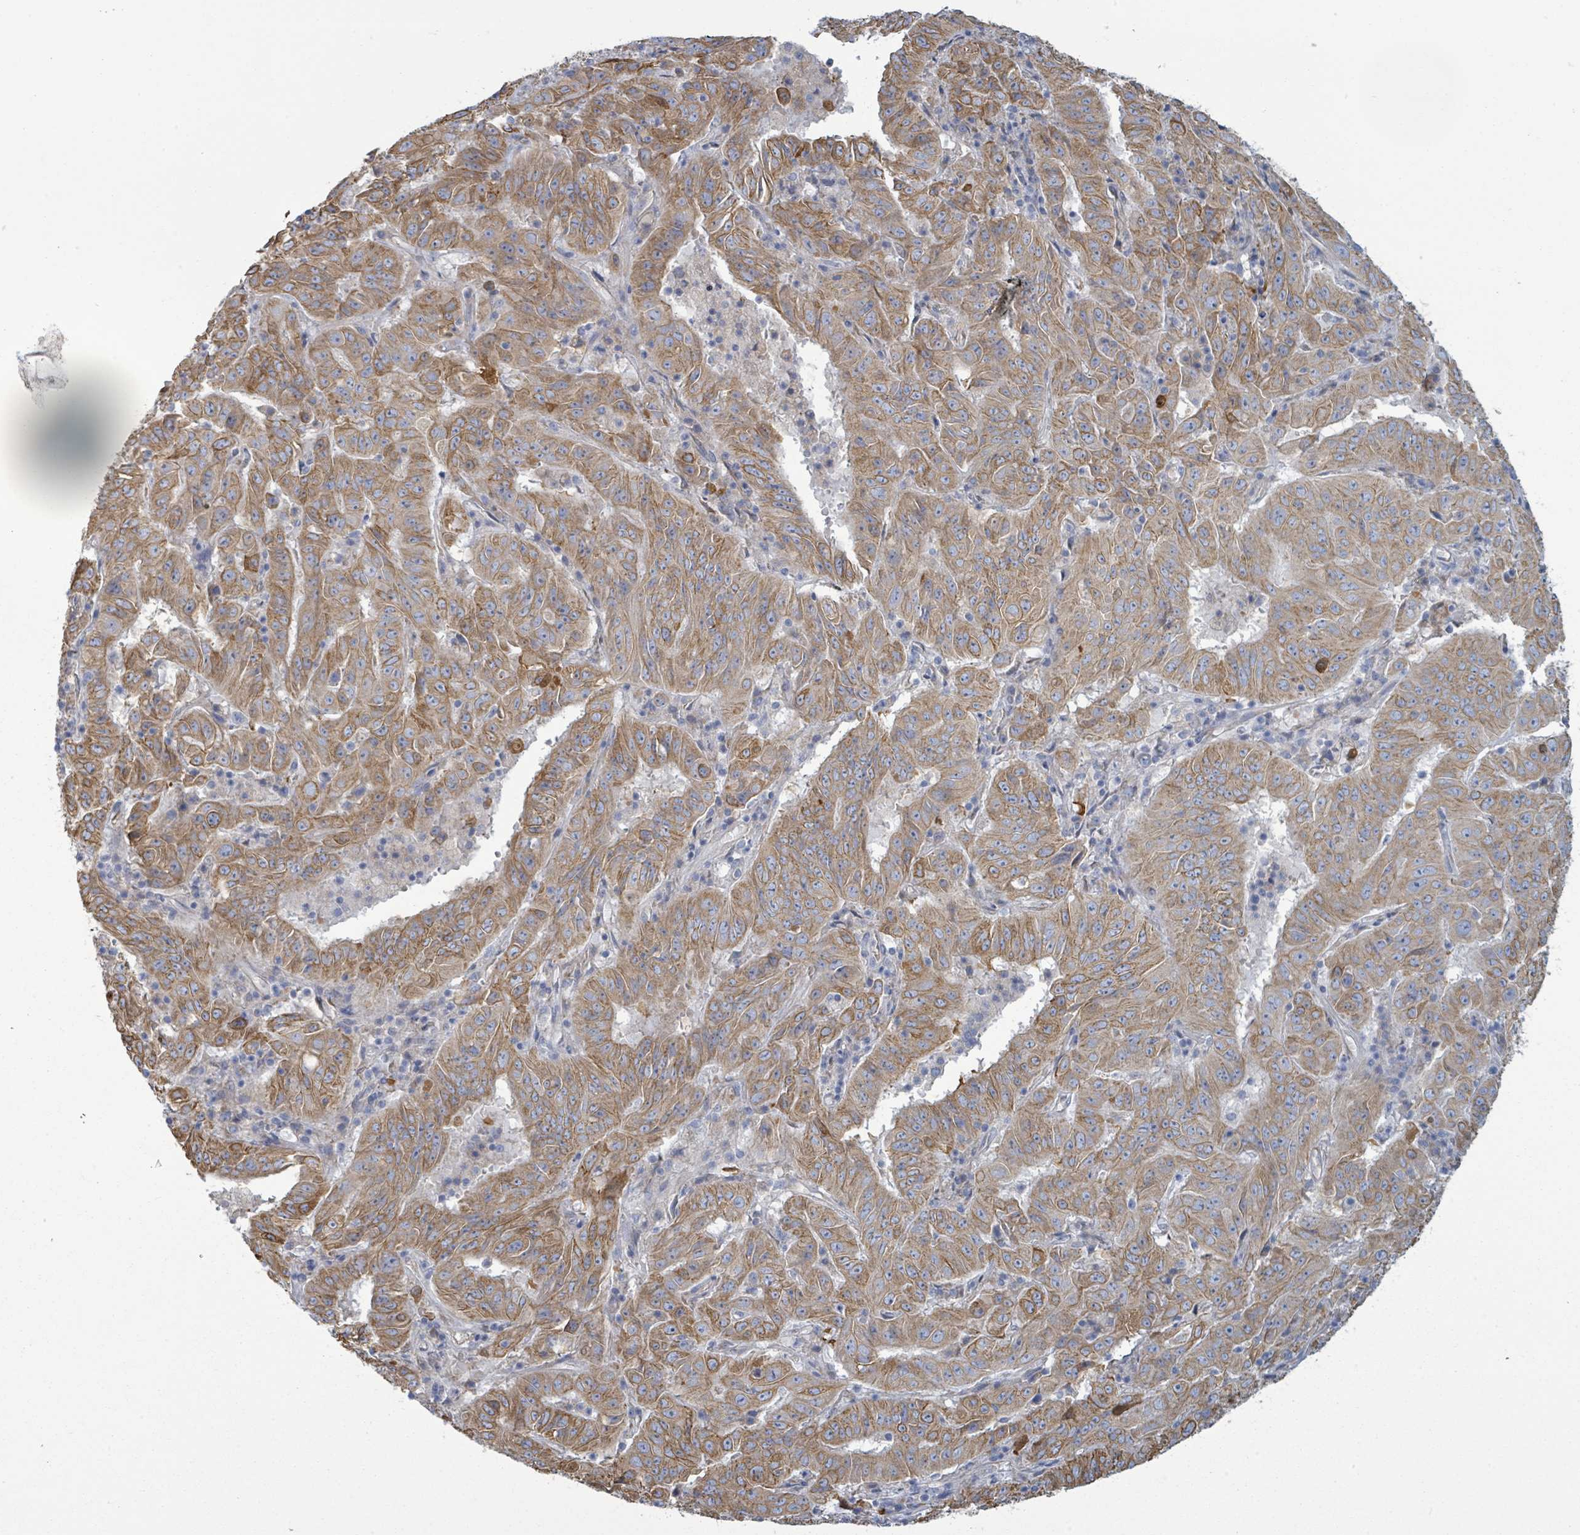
{"staining": {"intensity": "moderate", "quantity": ">75%", "location": "cytoplasmic/membranous"}, "tissue": "pancreatic cancer", "cell_type": "Tumor cells", "image_type": "cancer", "snomed": [{"axis": "morphology", "description": "Adenocarcinoma, NOS"}, {"axis": "topography", "description": "Pancreas"}], "caption": "This histopathology image exhibits adenocarcinoma (pancreatic) stained with immunohistochemistry (IHC) to label a protein in brown. The cytoplasmic/membranous of tumor cells show moderate positivity for the protein. Nuclei are counter-stained blue.", "gene": "COL13A1", "patient": {"sex": "male", "age": 63}}